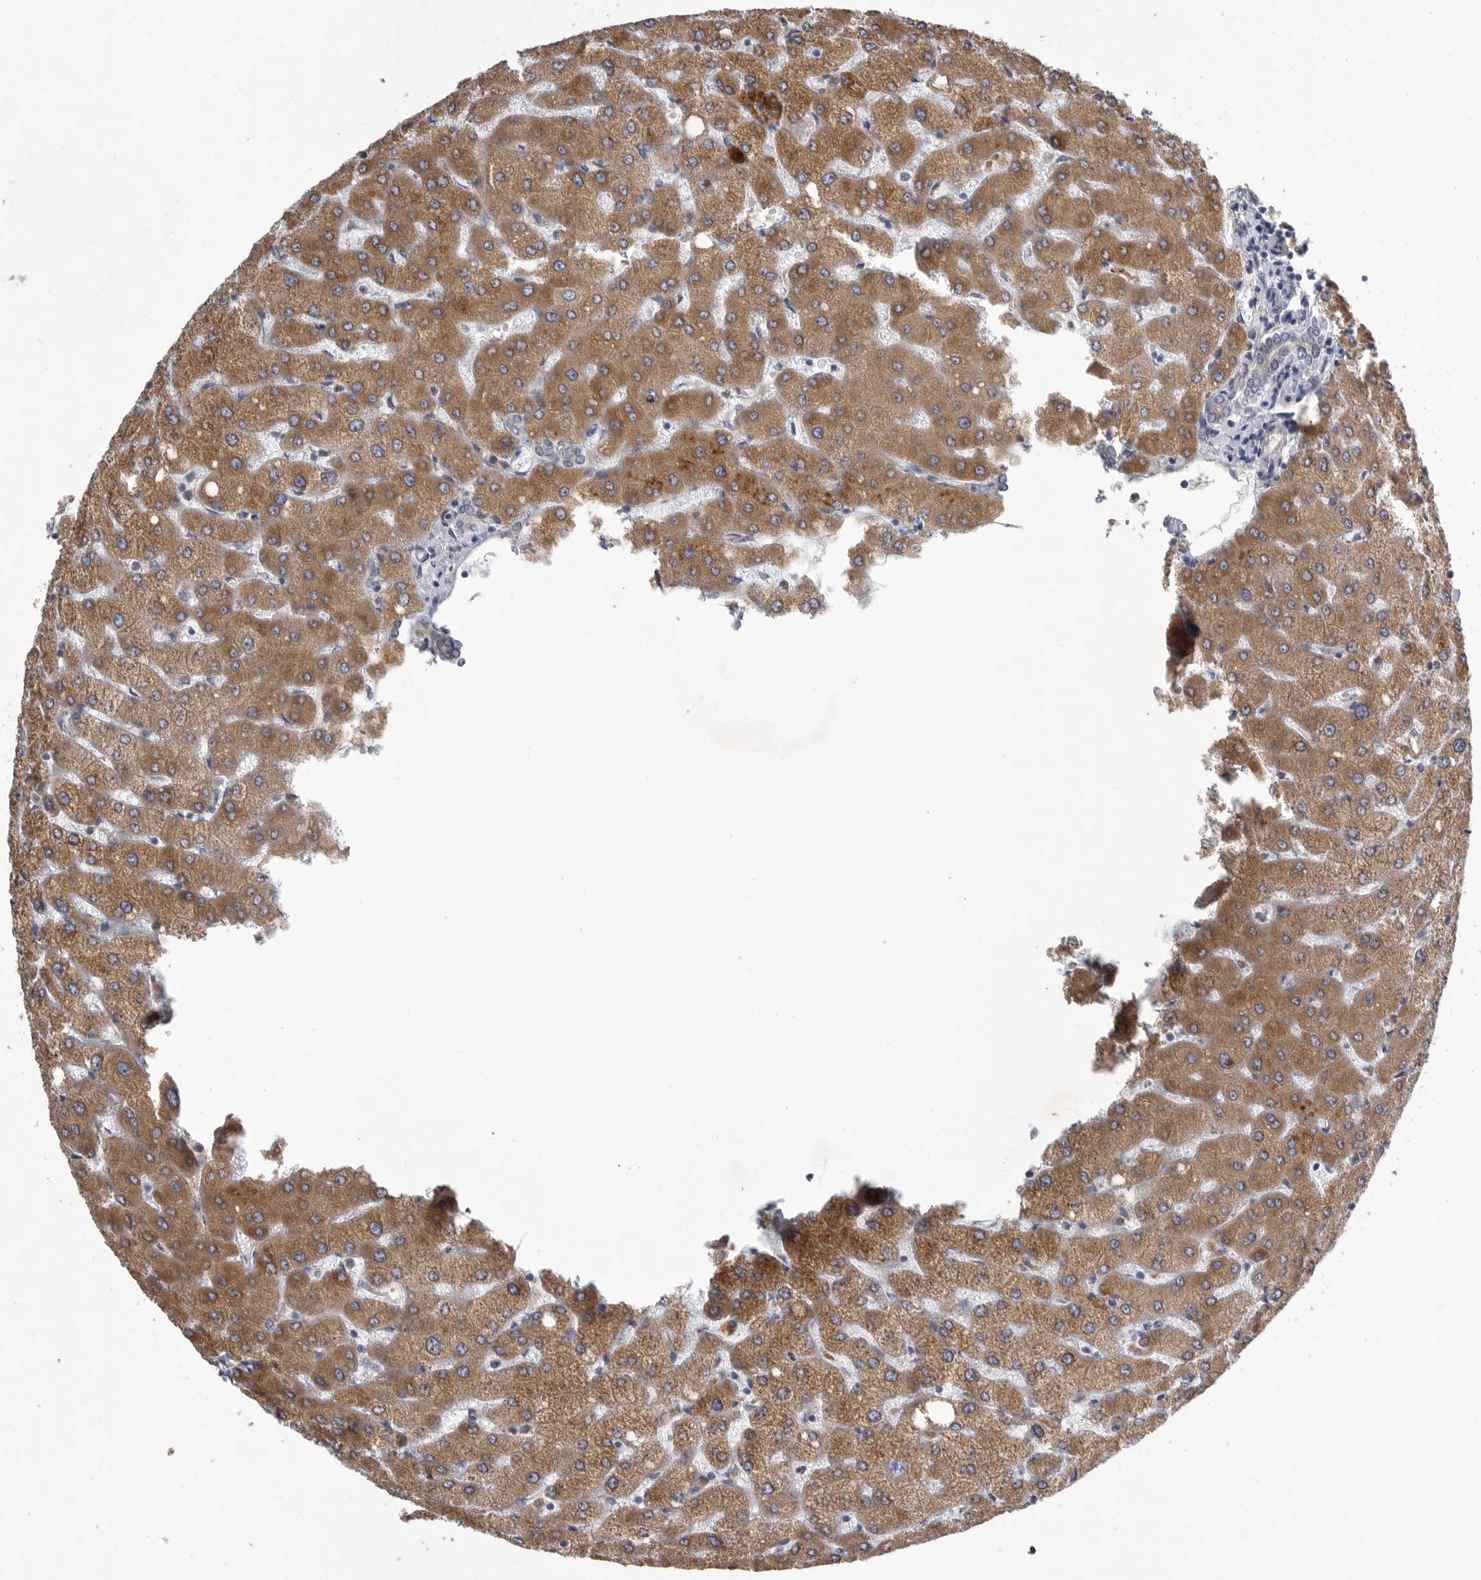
{"staining": {"intensity": "negative", "quantity": "none", "location": "none"}, "tissue": "liver", "cell_type": "Cholangiocytes", "image_type": "normal", "snomed": [{"axis": "morphology", "description": "Normal tissue, NOS"}, {"axis": "topography", "description": "Liver"}], "caption": "An immunohistochemistry (IHC) histopathology image of normal liver is shown. There is no staining in cholangiocytes of liver.", "gene": "MINPP1", "patient": {"sex": "female", "age": 54}}